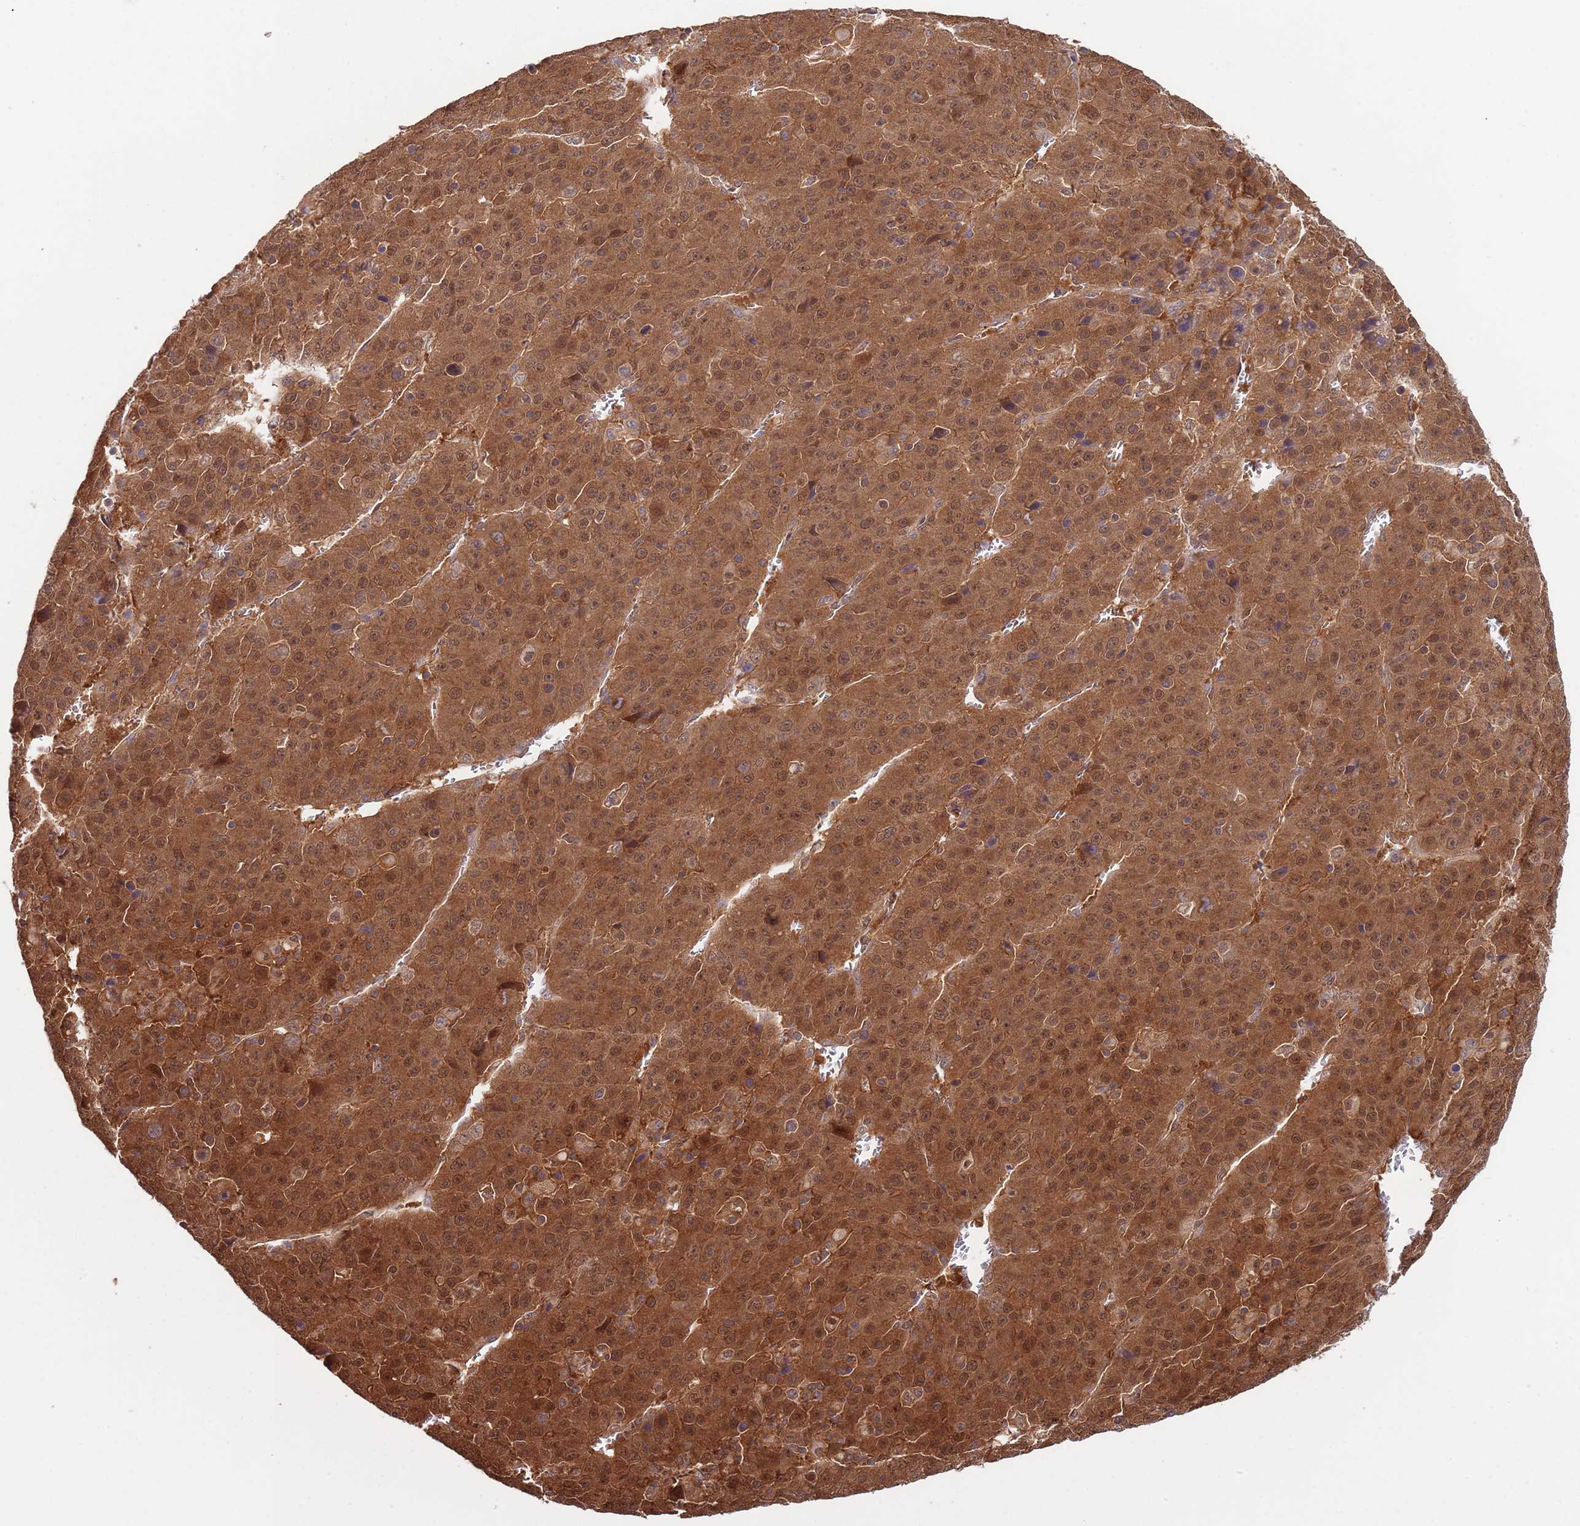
{"staining": {"intensity": "strong", "quantity": ">75%", "location": "cytoplasmic/membranous,nuclear"}, "tissue": "liver cancer", "cell_type": "Tumor cells", "image_type": "cancer", "snomed": [{"axis": "morphology", "description": "Carcinoma, Hepatocellular, NOS"}, {"axis": "topography", "description": "Liver"}], "caption": "Immunohistochemistry (IHC) staining of liver cancer (hepatocellular carcinoma), which displays high levels of strong cytoplasmic/membranous and nuclear staining in about >75% of tumor cells indicating strong cytoplasmic/membranous and nuclear protein expression. The staining was performed using DAB (3,3'-diaminobenzidine) (brown) for protein detection and nuclei were counterstained in hematoxylin (blue).", "gene": "GSDMD", "patient": {"sex": "female", "age": 53}}